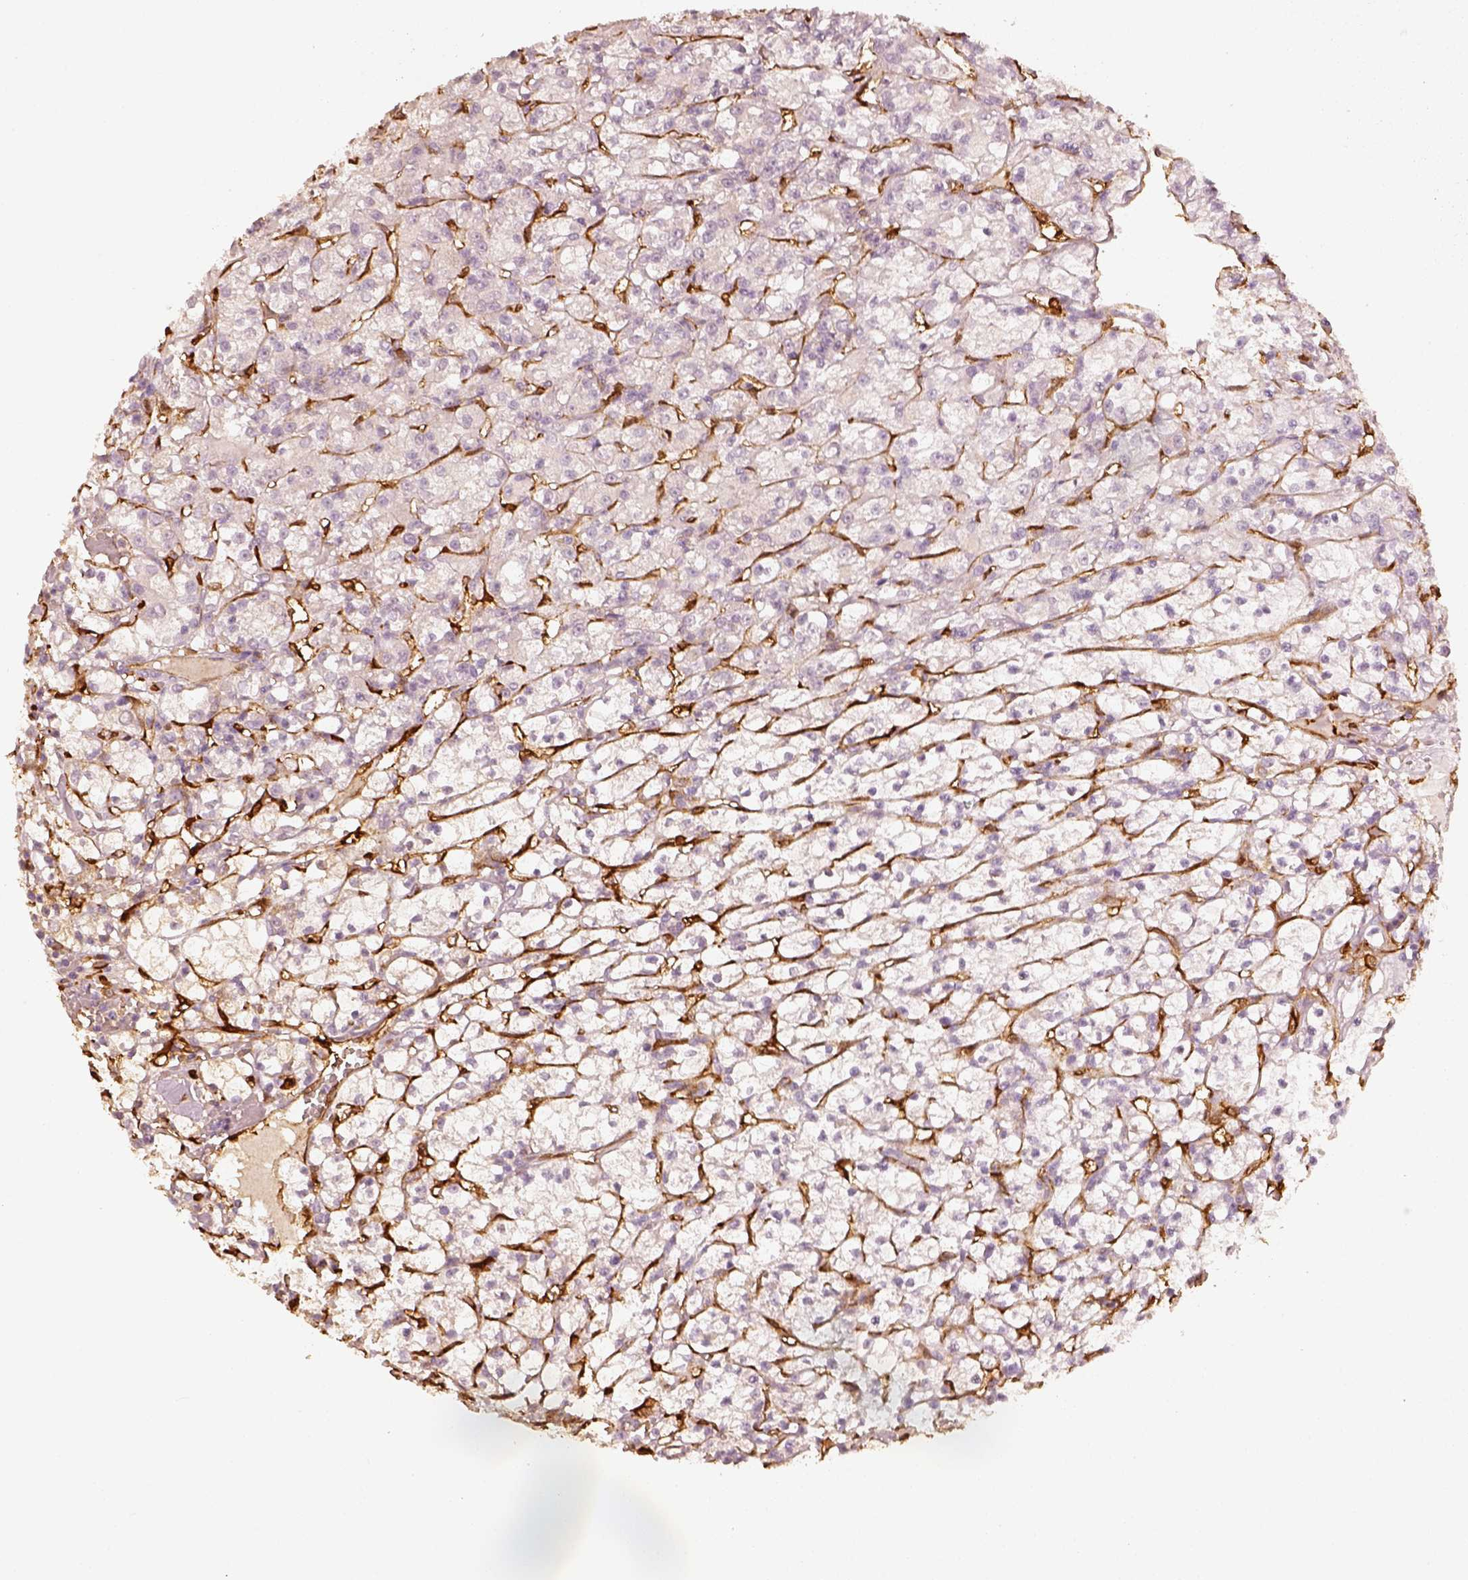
{"staining": {"intensity": "negative", "quantity": "none", "location": "none"}, "tissue": "renal cancer", "cell_type": "Tumor cells", "image_type": "cancer", "snomed": [{"axis": "morphology", "description": "Adenocarcinoma, NOS"}, {"axis": "topography", "description": "Kidney"}], "caption": "A histopathology image of renal cancer (adenocarcinoma) stained for a protein exhibits no brown staining in tumor cells.", "gene": "FSCN1", "patient": {"sex": "female", "age": 59}}